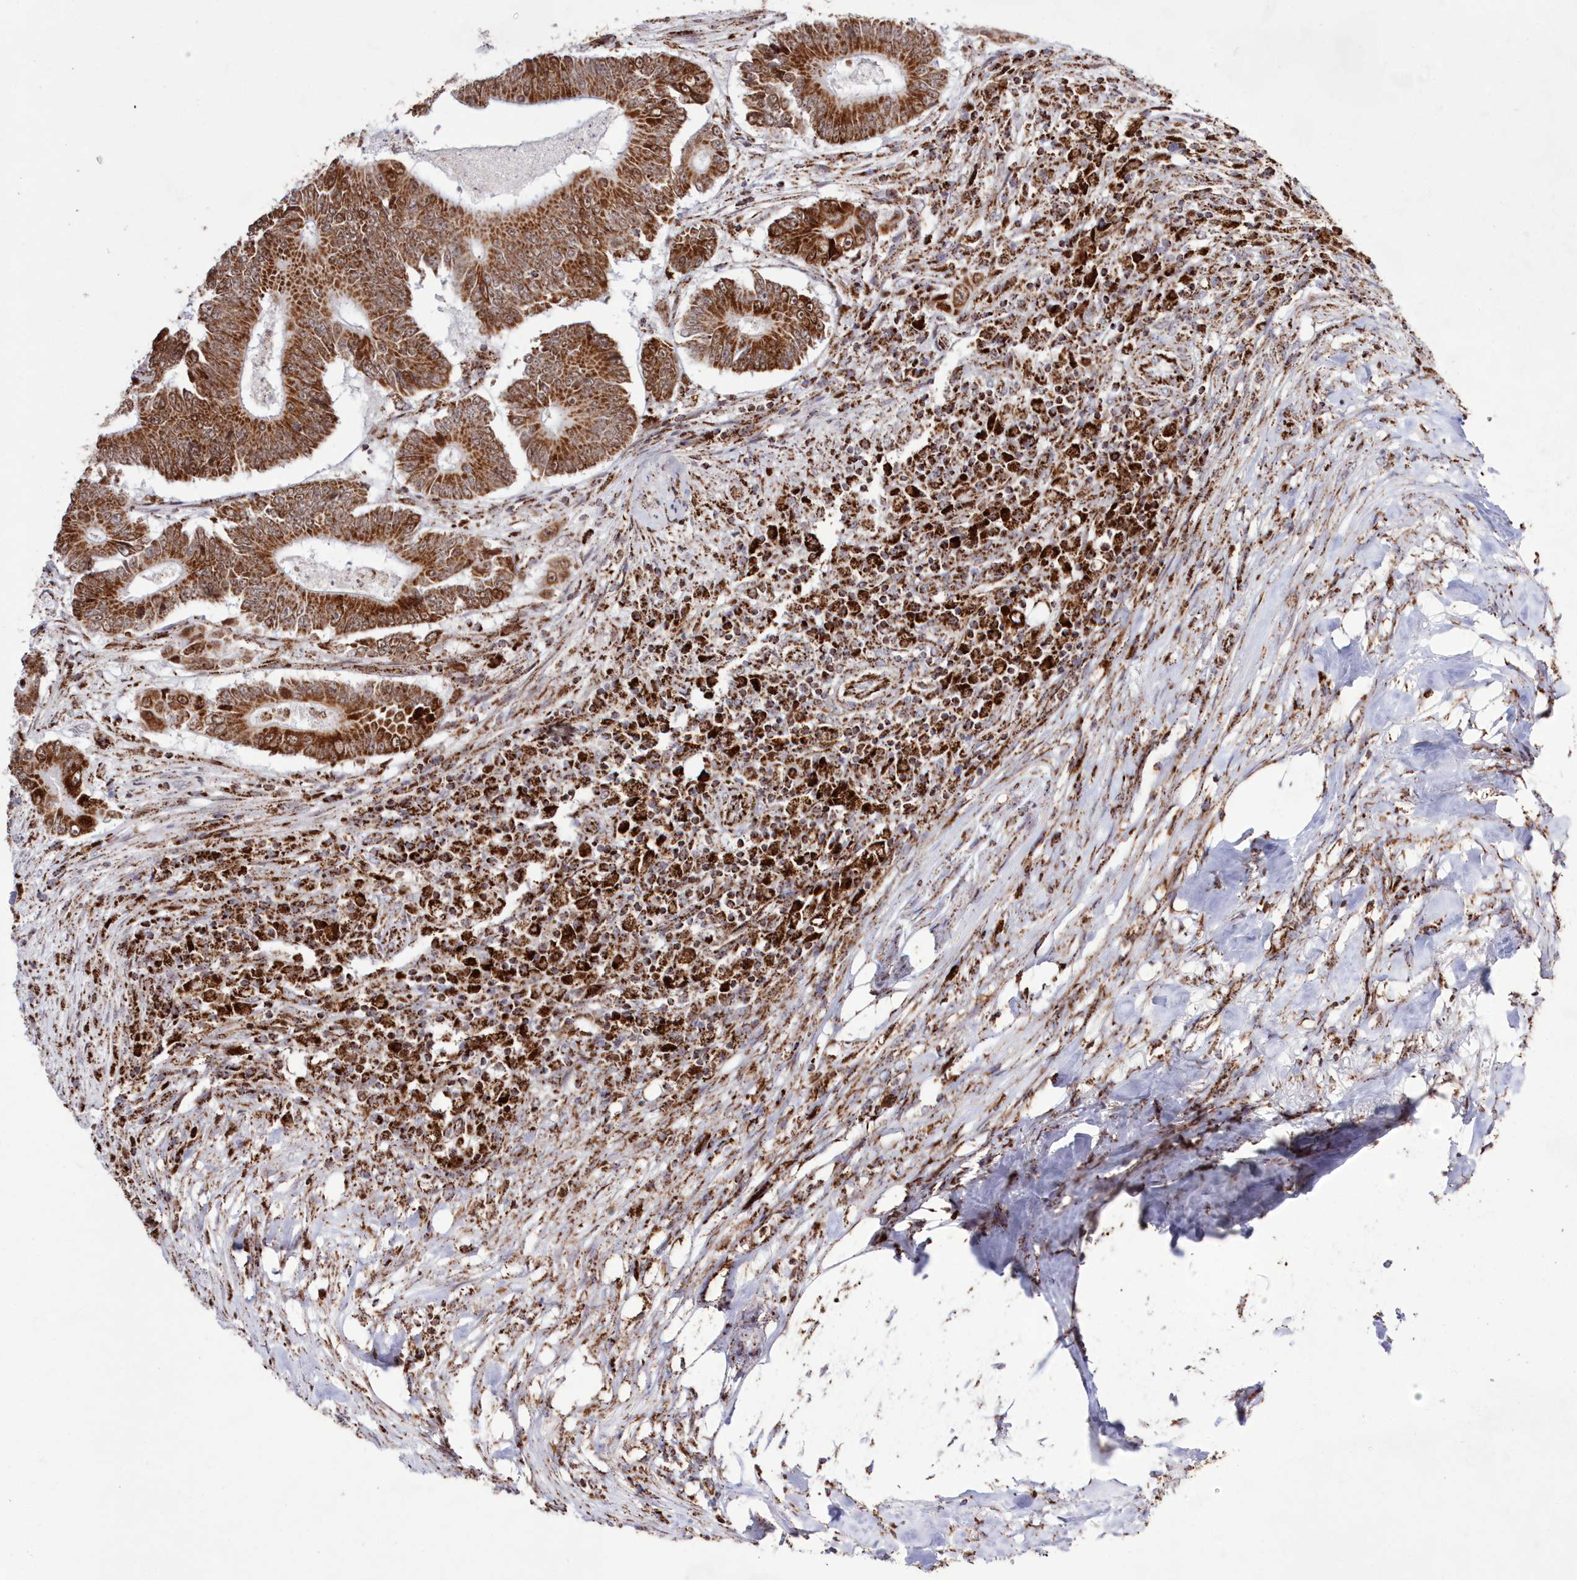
{"staining": {"intensity": "strong", "quantity": ">75%", "location": "cytoplasmic/membranous,nuclear"}, "tissue": "colorectal cancer", "cell_type": "Tumor cells", "image_type": "cancer", "snomed": [{"axis": "morphology", "description": "Adenocarcinoma, NOS"}, {"axis": "topography", "description": "Colon"}], "caption": "Colorectal cancer (adenocarcinoma) stained with DAB immunohistochemistry (IHC) shows high levels of strong cytoplasmic/membranous and nuclear expression in approximately >75% of tumor cells.", "gene": "HADHB", "patient": {"sex": "male", "age": 83}}